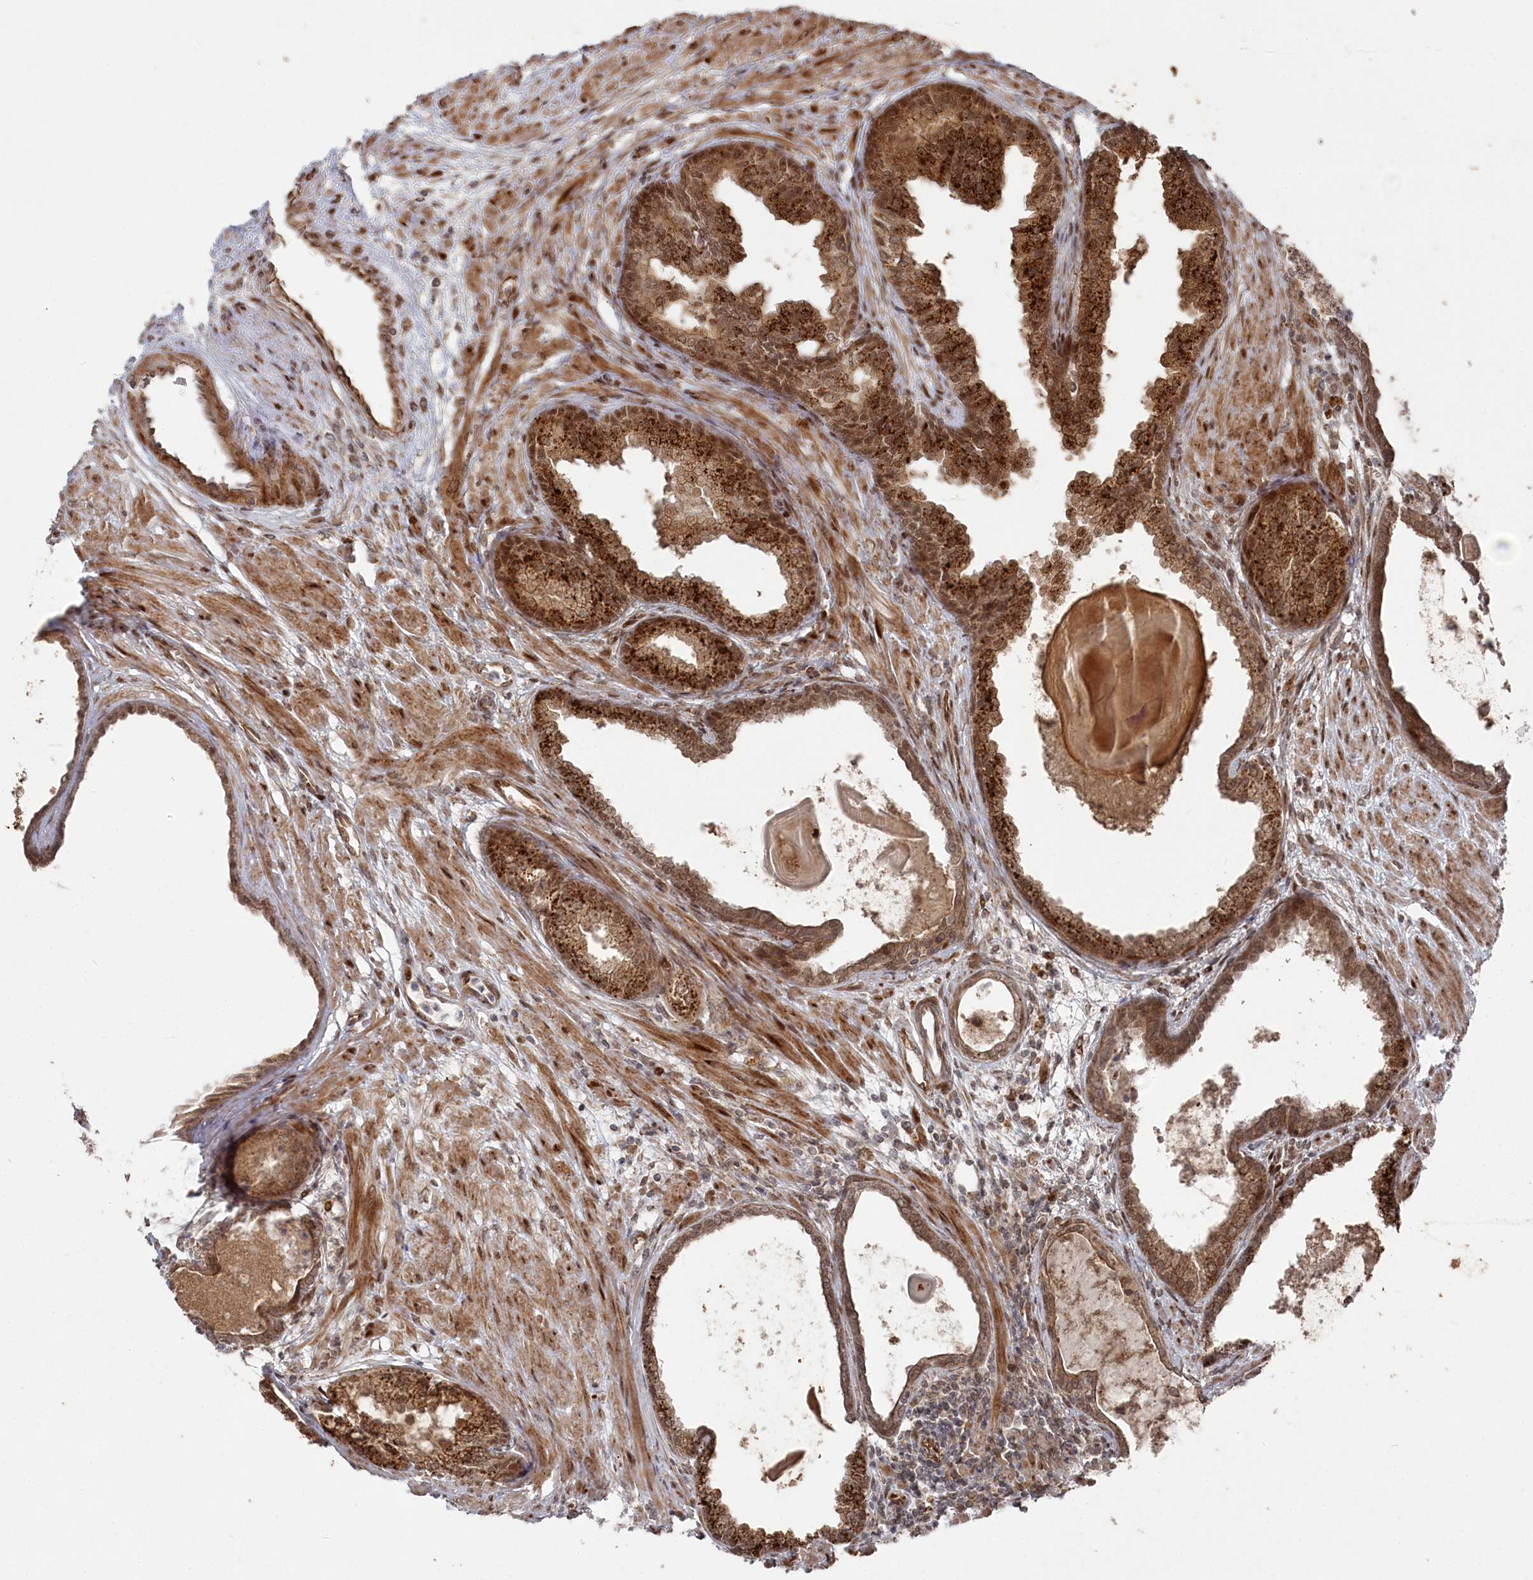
{"staining": {"intensity": "moderate", "quantity": ">75%", "location": "cytoplasmic/membranous,nuclear"}, "tissue": "prostate cancer", "cell_type": "Tumor cells", "image_type": "cancer", "snomed": [{"axis": "morphology", "description": "Adenocarcinoma, High grade"}, {"axis": "topography", "description": "Prostate"}], "caption": "DAB (3,3'-diaminobenzidine) immunohistochemical staining of human prostate cancer shows moderate cytoplasmic/membranous and nuclear protein positivity in about >75% of tumor cells.", "gene": "POLR3A", "patient": {"sex": "male", "age": 62}}